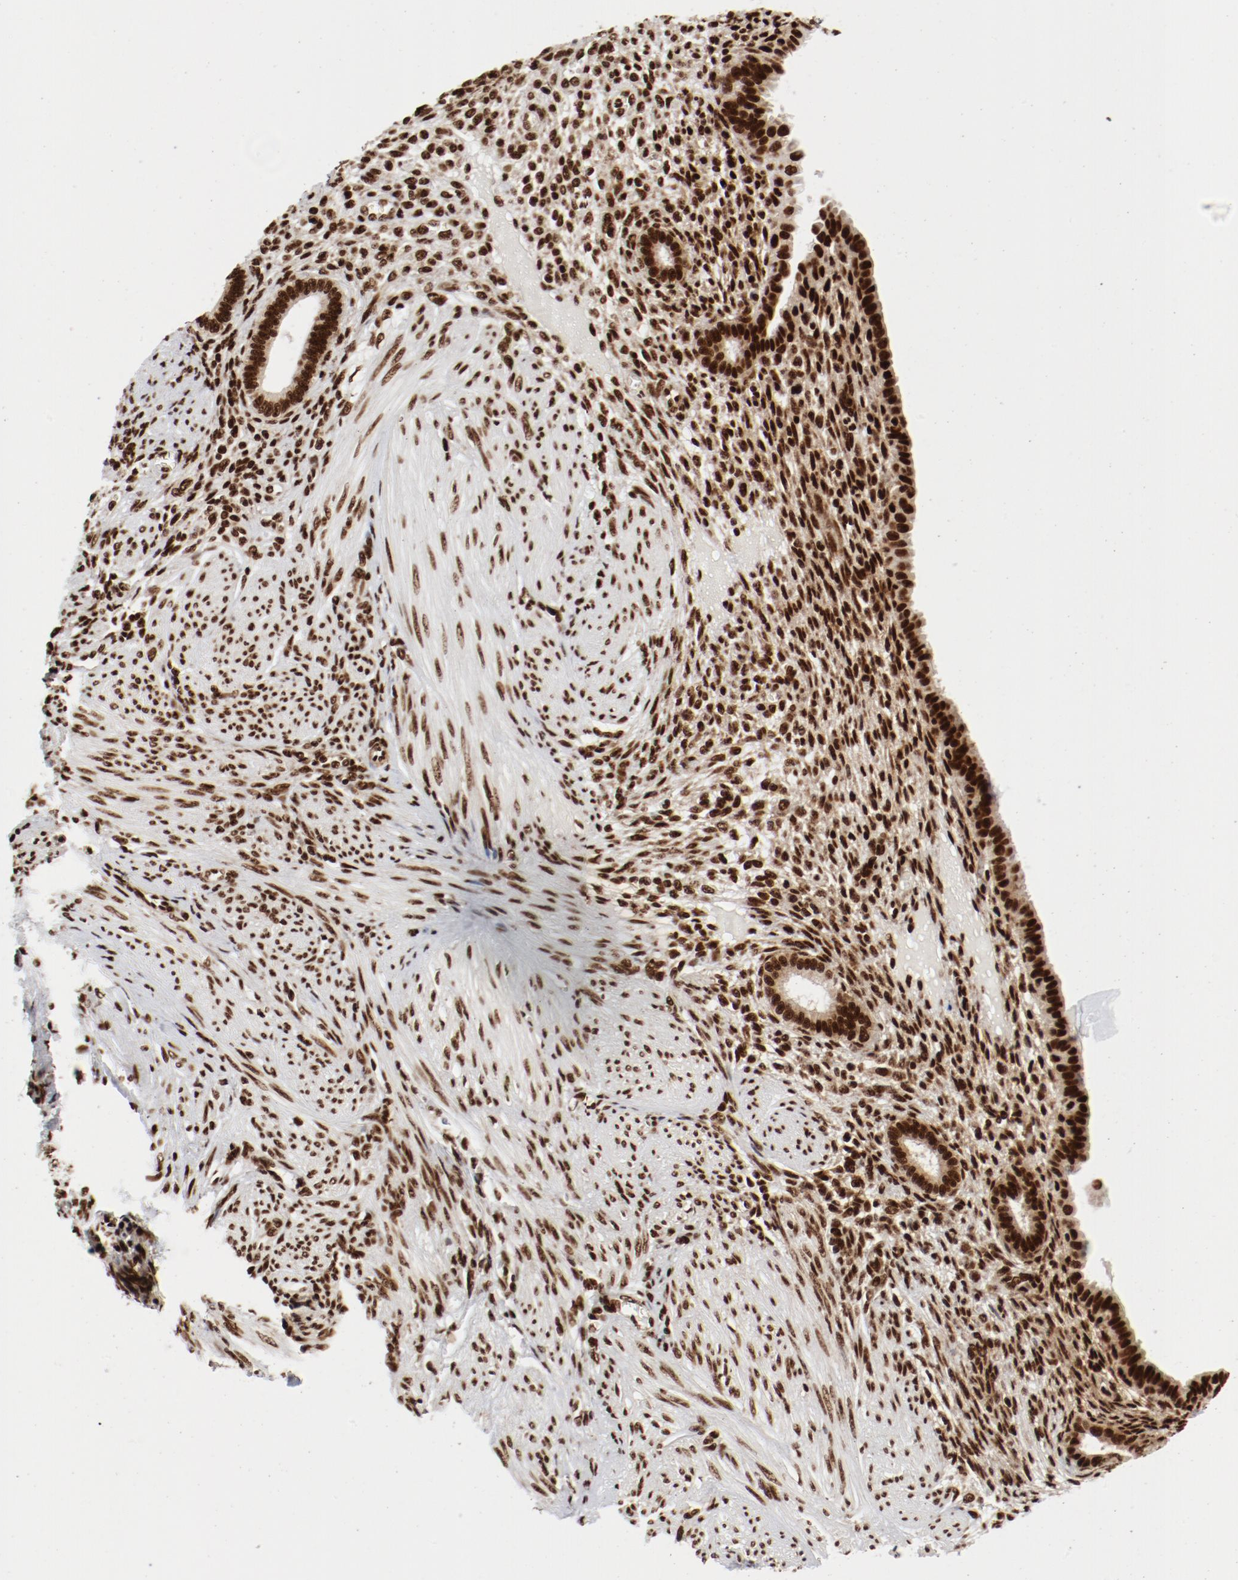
{"staining": {"intensity": "strong", "quantity": ">75%", "location": "nuclear"}, "tissue": "endometrium", "cell_type": "Cells in endometrial stroma", "image_type": "normal", "snomed": [{"axis": "morphology", "description": "Normal tissue, NOS"}, {"axis": "topography", "description": "Endometrium"}], "caption": "Immunohistochemical staining of normal endometrium demonstrates strong nuclear protein staining in approximately >75% of cells in endometrial stroma.", "gene": "NFYB", "patient": {"sex": "female", "age": 72}}